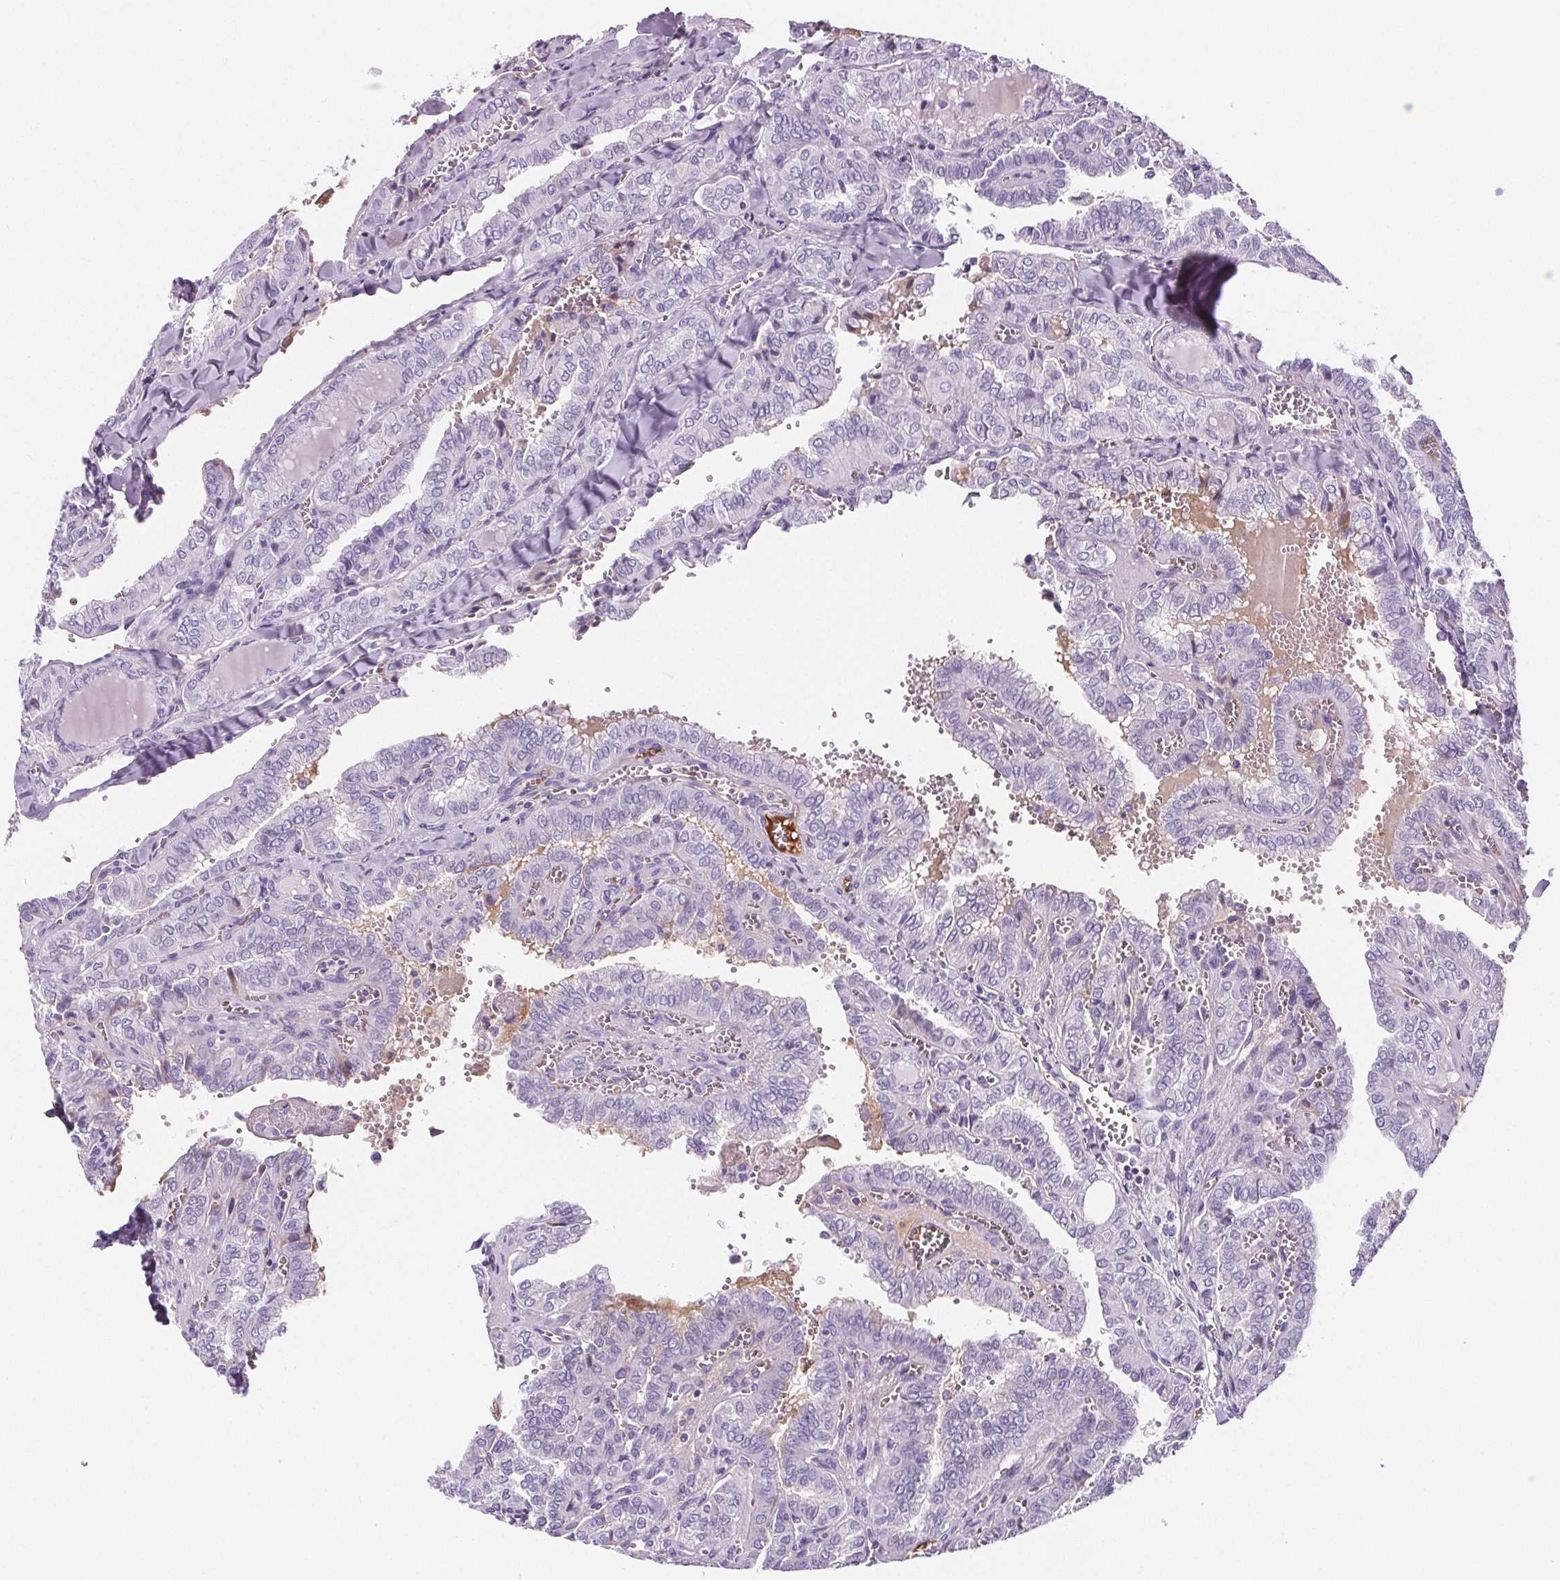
{"staining": {"intensity": "negative", "quantity": "none", "location": "none"}, "tissue": "thyroid cancer", "cell_type": "Tumor cells", "image_type": "cancer", "snomed": [{"axis": "morphology", "description": "Papillary adenocarcinoma, NOS"}, {"axis": "topography", "description": "Thyroid gland"}], "caption": "Image shows no protein staining in tumor cells of thyroid cancer tissue. (DAB immunohistochemistry, high magnification).", "gene": "CD5L", "patient": {"sex": "female", "age": 41}}